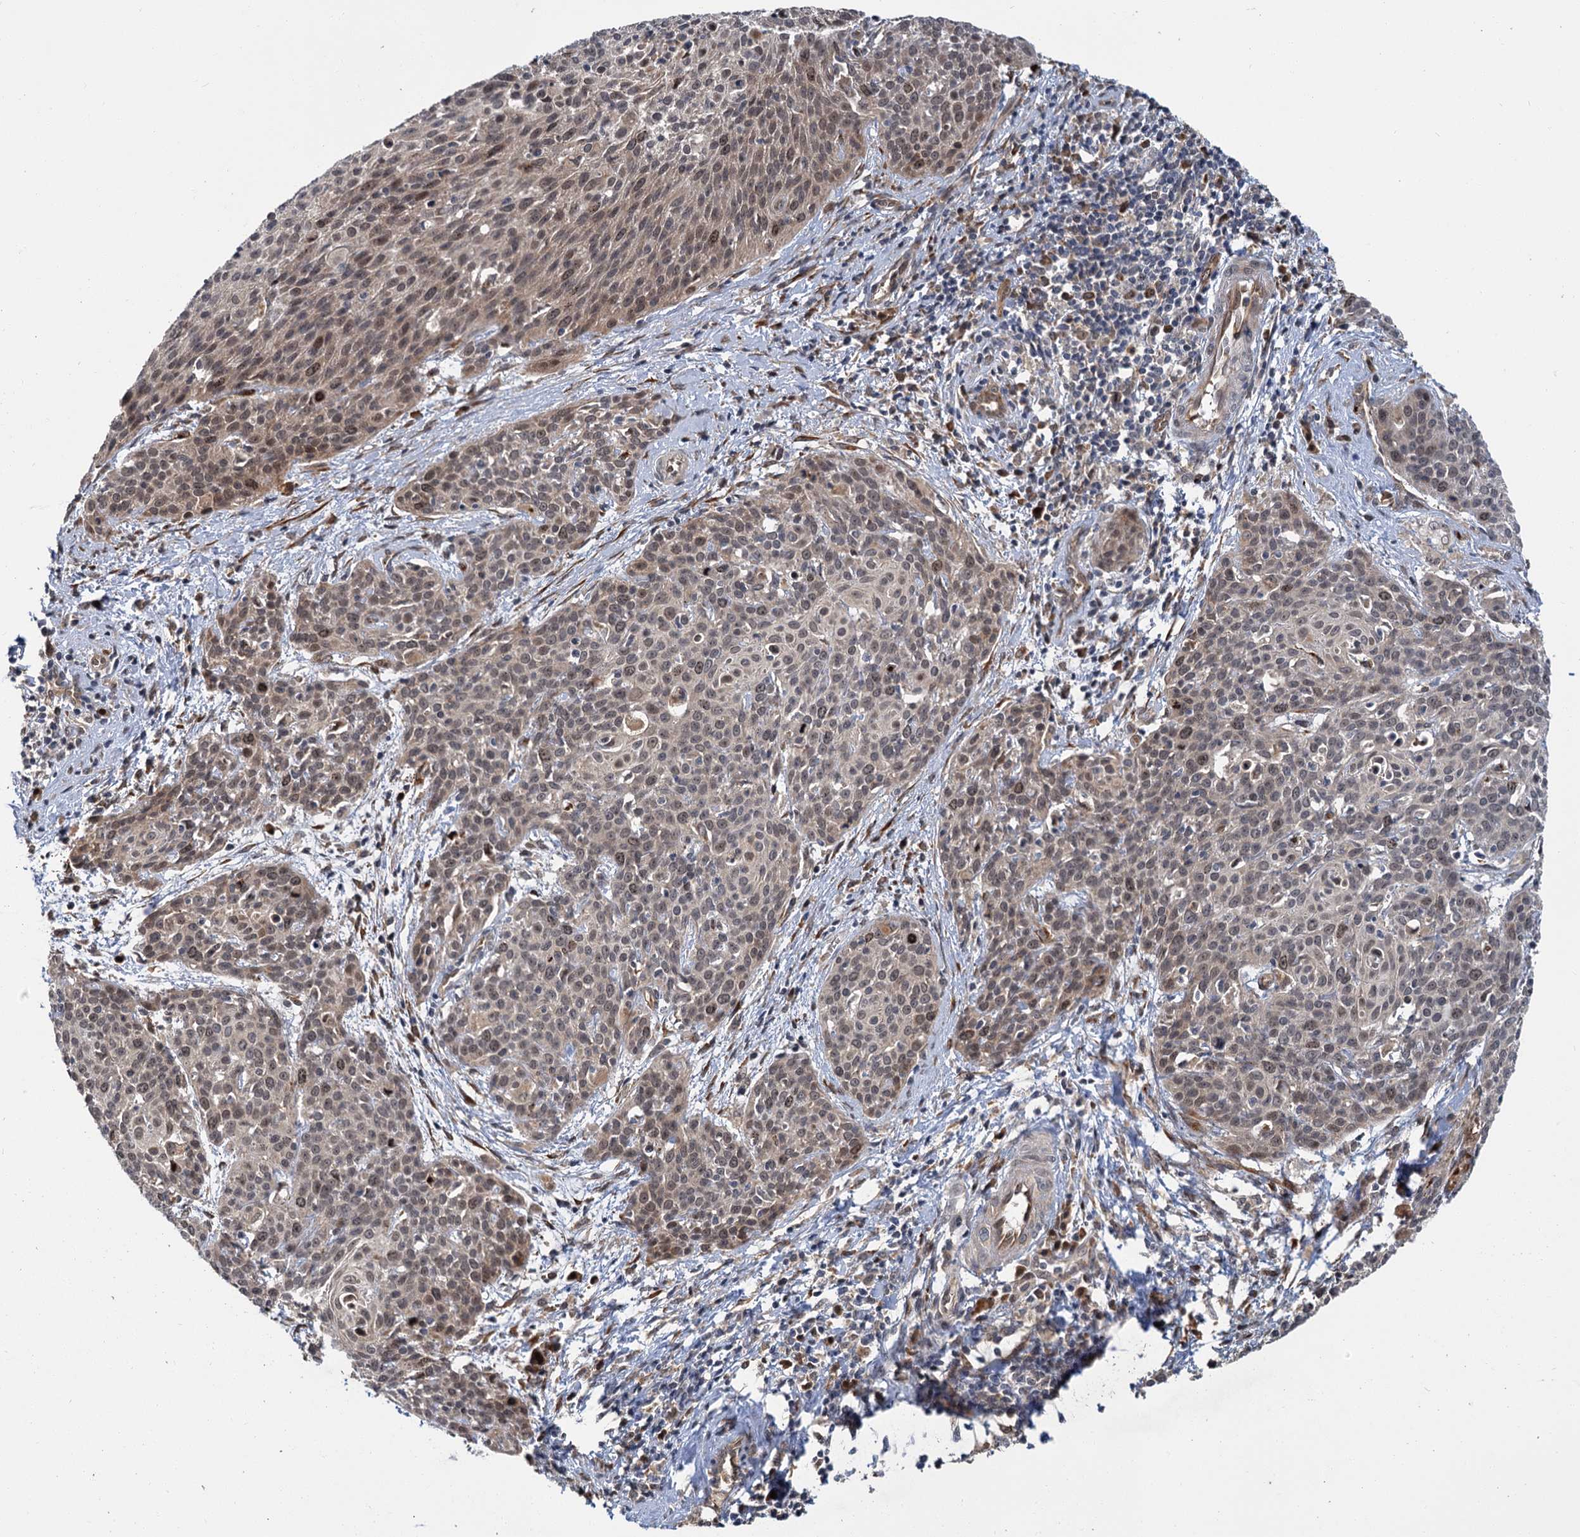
{"staining": {"intensity": "weak", "quantity": "25%-75%", "location": "nuclear"}, "tissue": "cervical cancer", "cell_type": "Tumor cells", "image_type": "cancer", "snomed": [{"axis": "morphology", "description": "Squamous cell carcinoma, NOS"}, {"axis": "topography", "description": "Cervix"}], "caption": "The histopathology image shows a brown stain indicating the presence of a protein in the nuclear of tumor cells in cervical squamous cell carcinoma. (Stains: DAB (3,3'-diaminobenzidine) in brown, nuclei in blue, Microscopy: brightfield microscopy at high magnification).", "gene": "APBA2", "patient": {"sex": "female", "age": 38}}